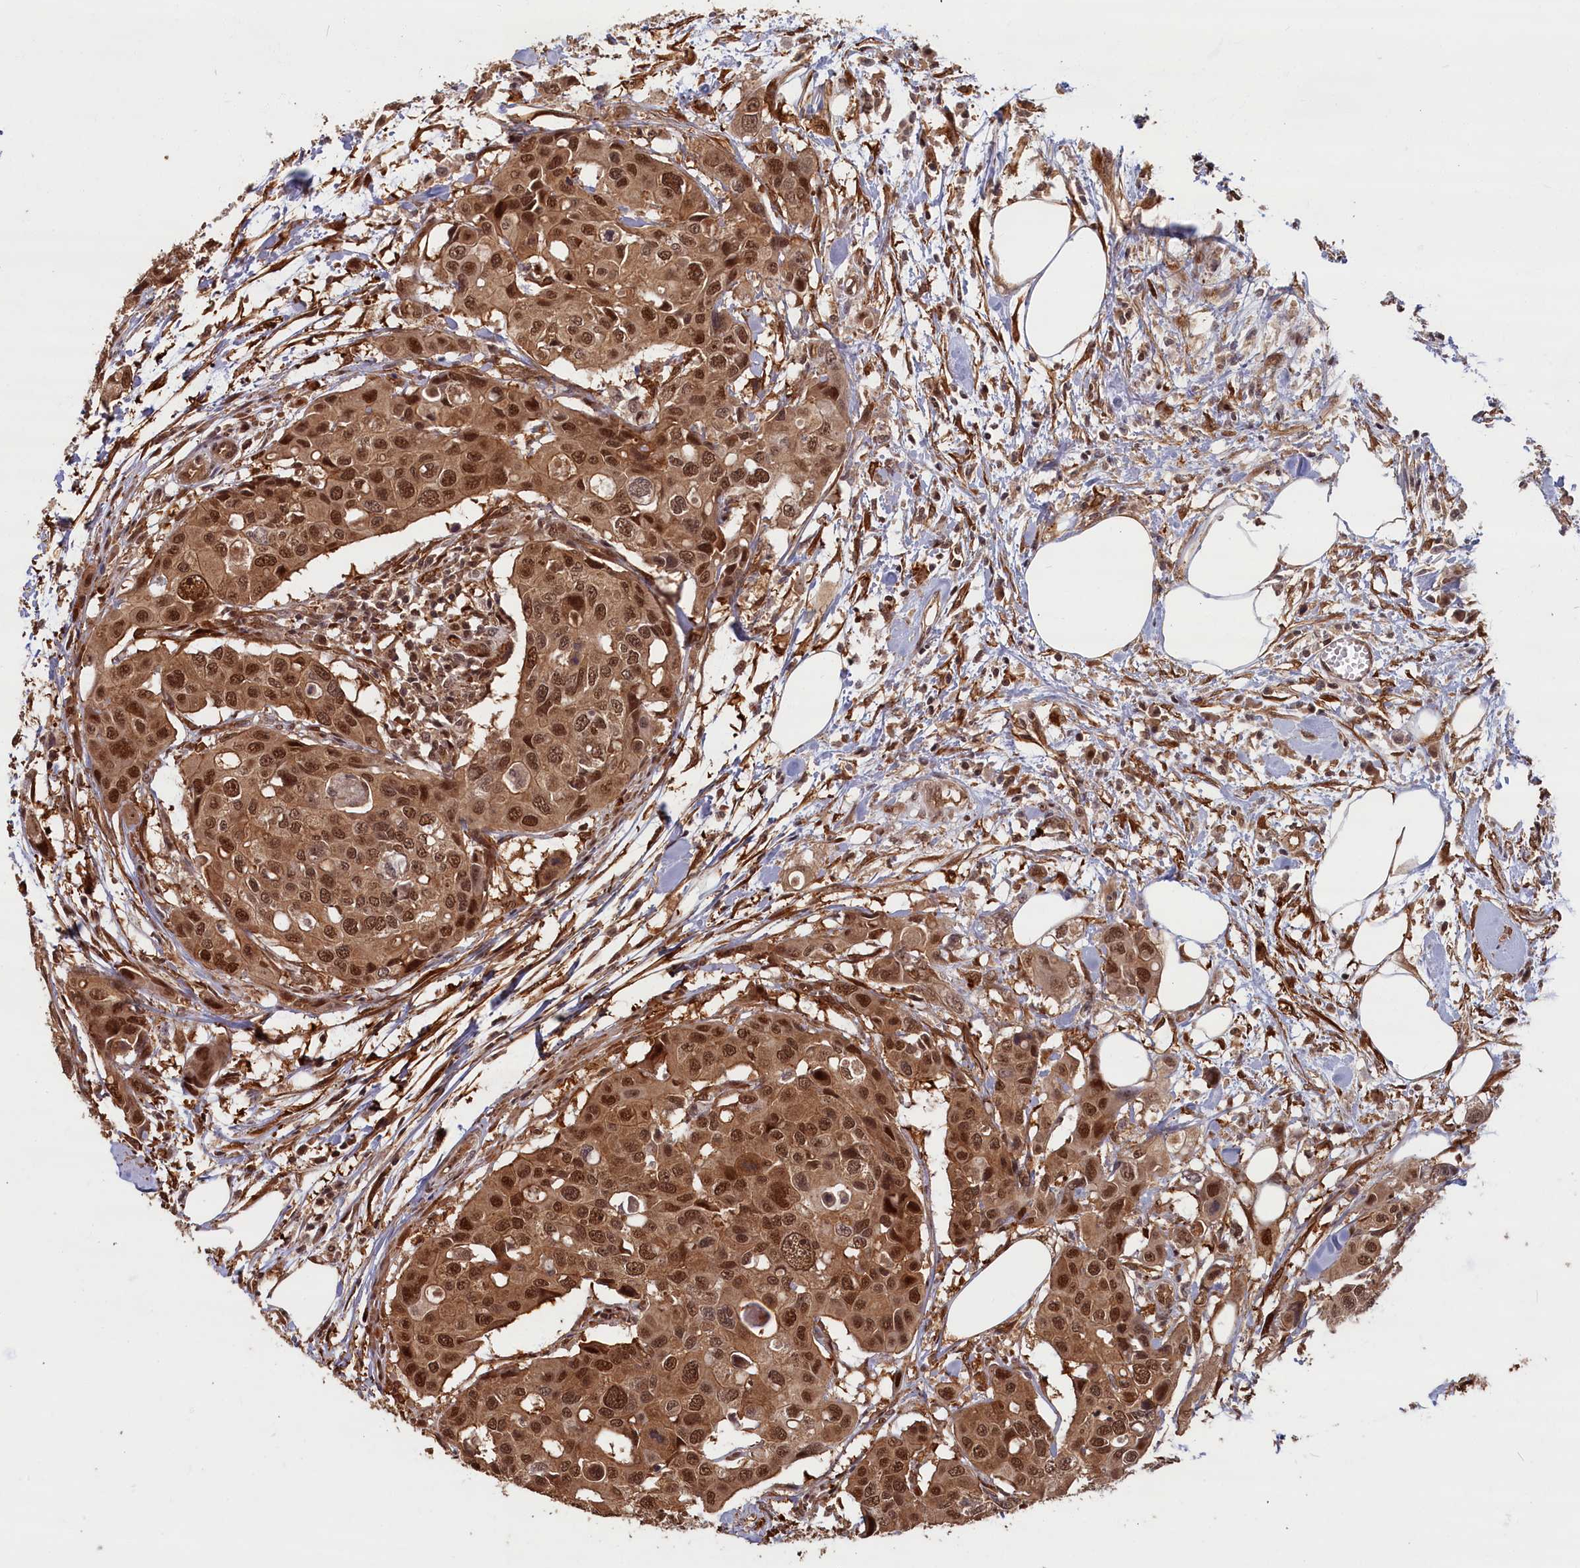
{"staining": {"intensity": "strong", "quantity": ">75%", "location": "cytoplasmic/membranous,nuclear"}, "tissue": "colorectal cancer", "cell_type": "Tumor cells", "image_type": "cancer", "snomed": [{"axis": "morphology", "description": "Adenocarcinoma, NOS"}, {"axis": "topography", "description": "Colon"}], "caption": "Colorectal cancer (adenocarcinoma) stained with a brown dye shows strong cytoplasmic/membranous and nuclear positive staining in approximately >75% of tumor cells.", "gene": "HIF3A", "patient": {"sex": "male", "age": 77}}